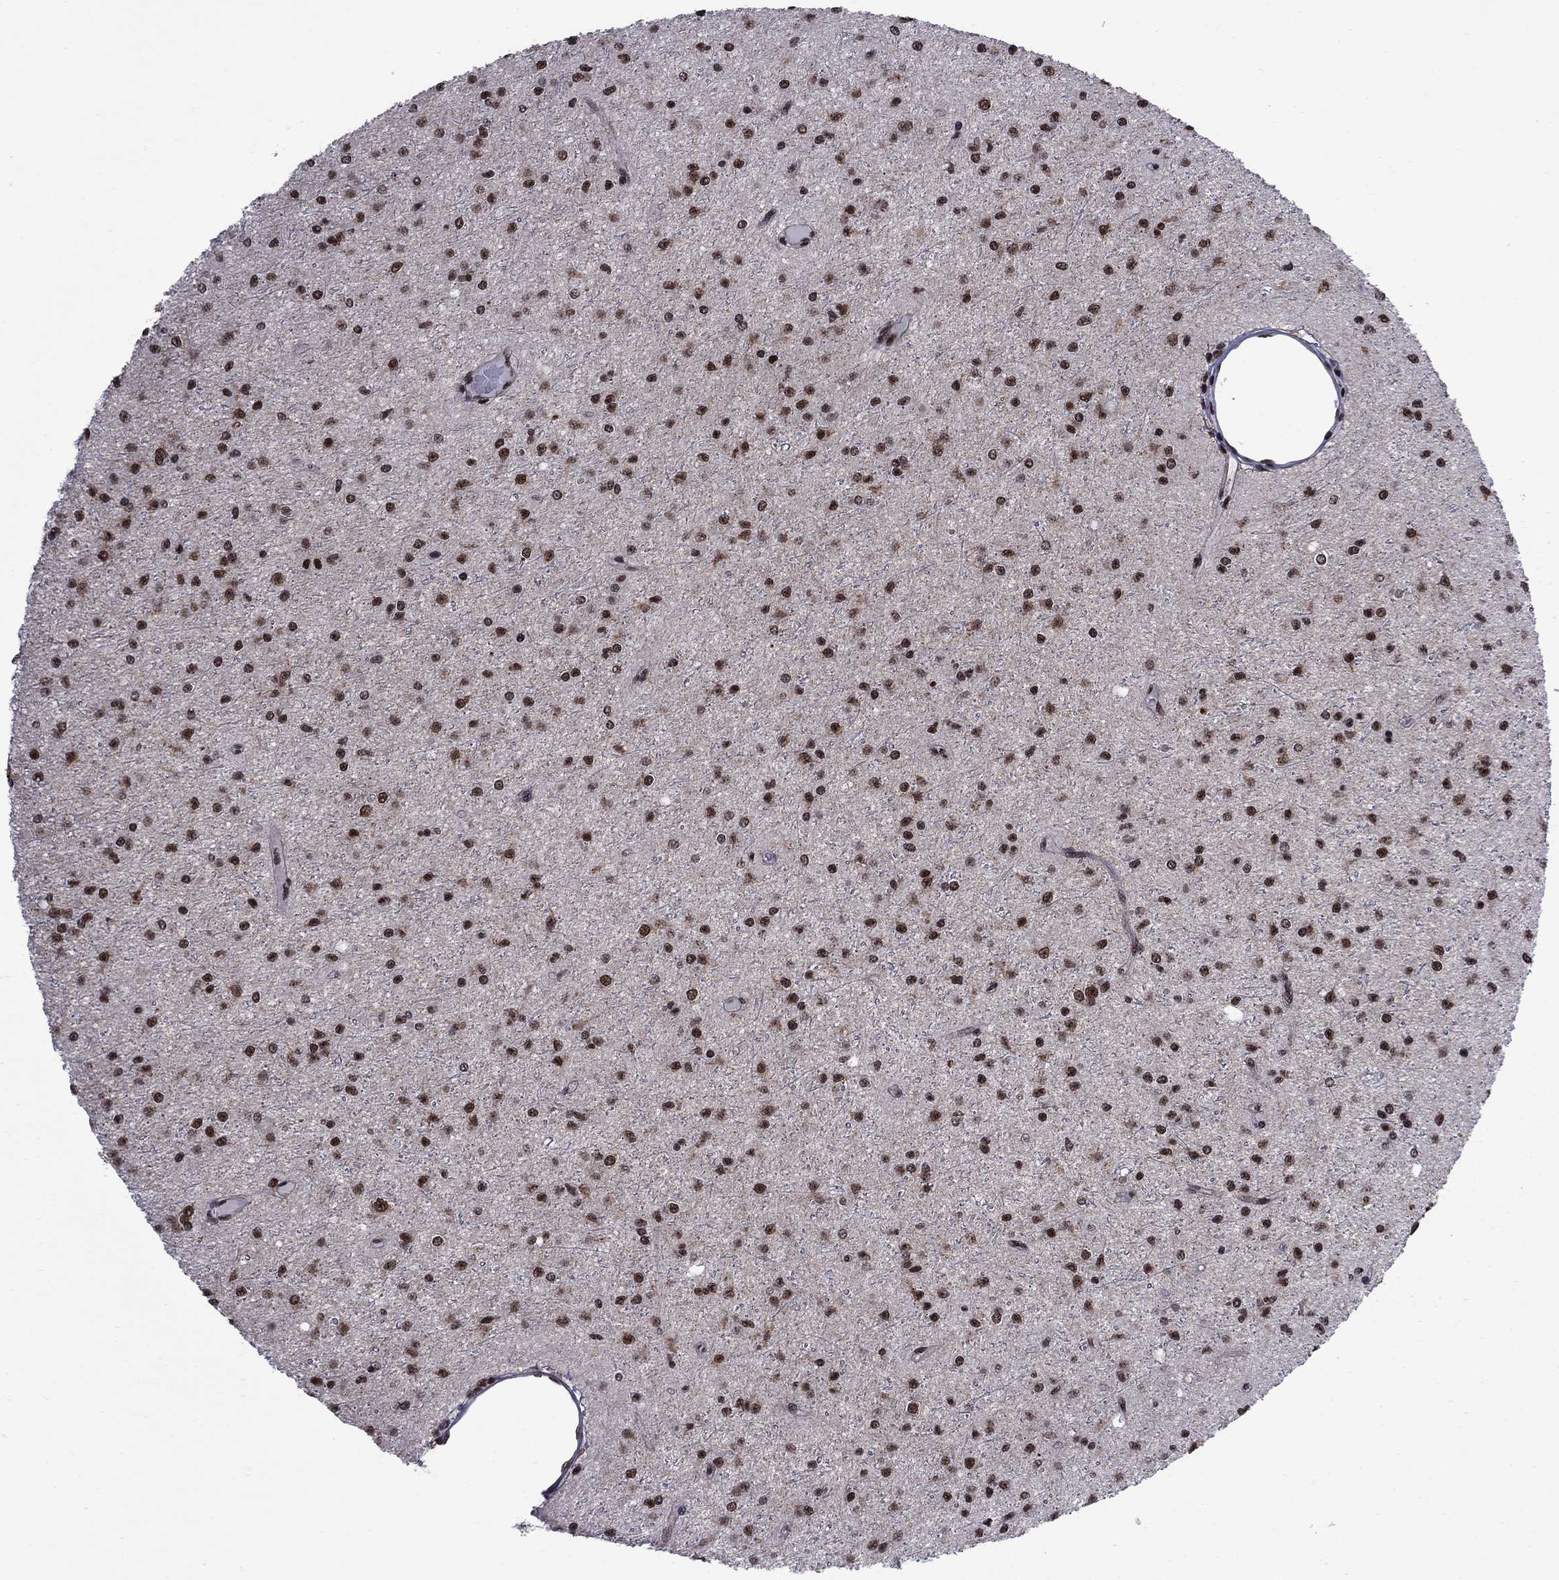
{"staining": {"intensity": "strong", "quantity": ">75%", "location": "nuclear"}, "tissue": "glioma", "cell_type": "Tumor cells", "image_type": "cancer", "snomed": [{"axis": "morphology", "description": "Glioma, malignant, Low grade"}, {"axis": "topography", "description": "Brain"}], "caption": "Strong nuclear expression for a protein is present in approximately >75% of tumor cells of low-grade glioma (malignant) using IHC.", "gene": "MED25", "patient": {"sex": "male", "age": 27}}